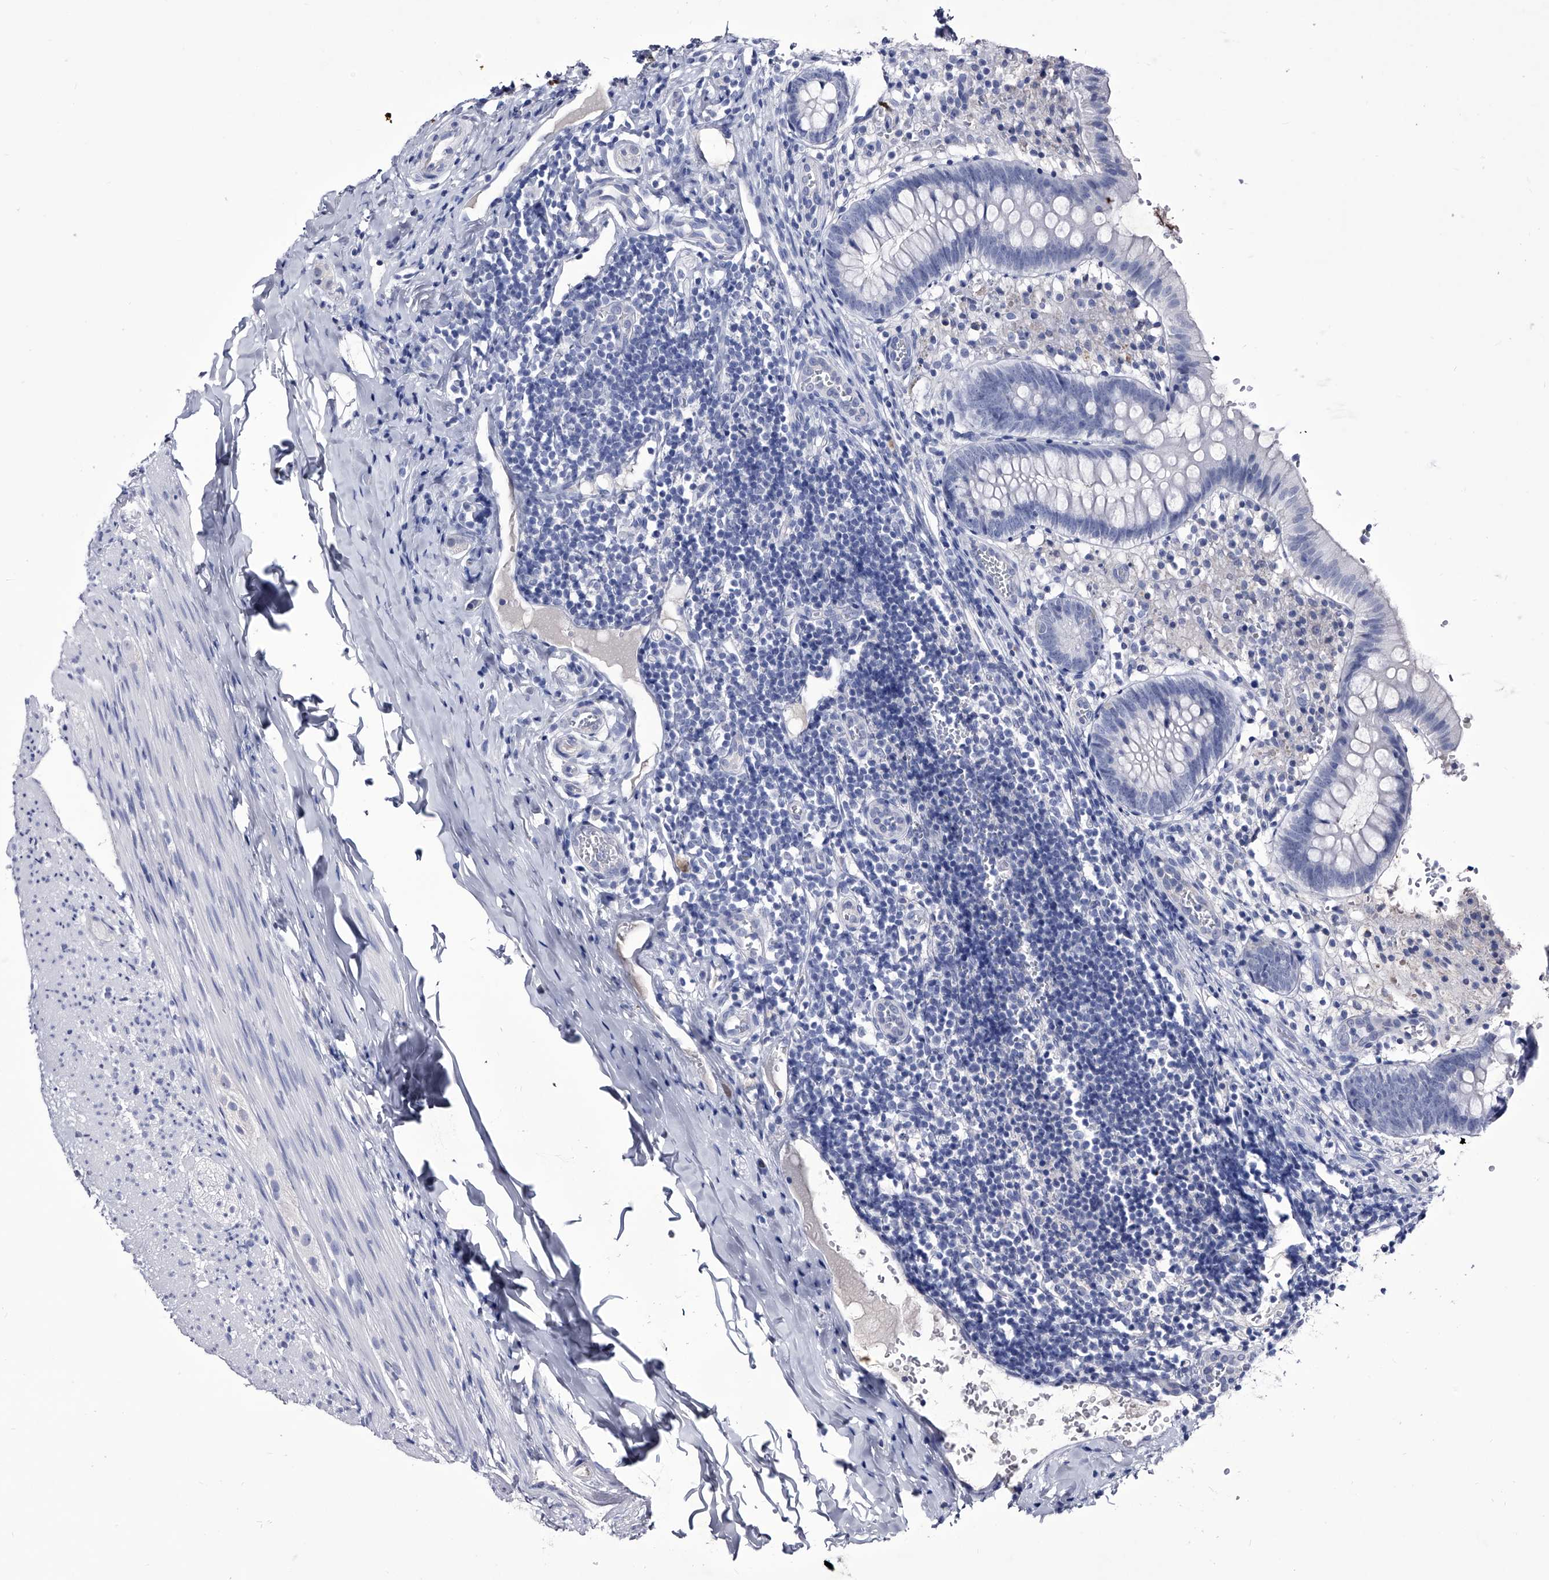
{"staining": {"intensity": "negative", "quantity": "none", "location": "none"}, "tissue": "appendix", "cell_type": "Glandular cells", "image_type": "normal", "snomed": [{"axis": "morphology", "description": "Normal tissue, NOS"}, {"axis": "topography", "description": "Appendix"}], "caption": "Immunohistochemical staining of benign appendix exhibits no significant staining in glandular cells. (Immunohistochemistry, brightfield microscopy, high magnification).", "gene": "CRISP2", "patient": {"sex": "male", "age": 8}}